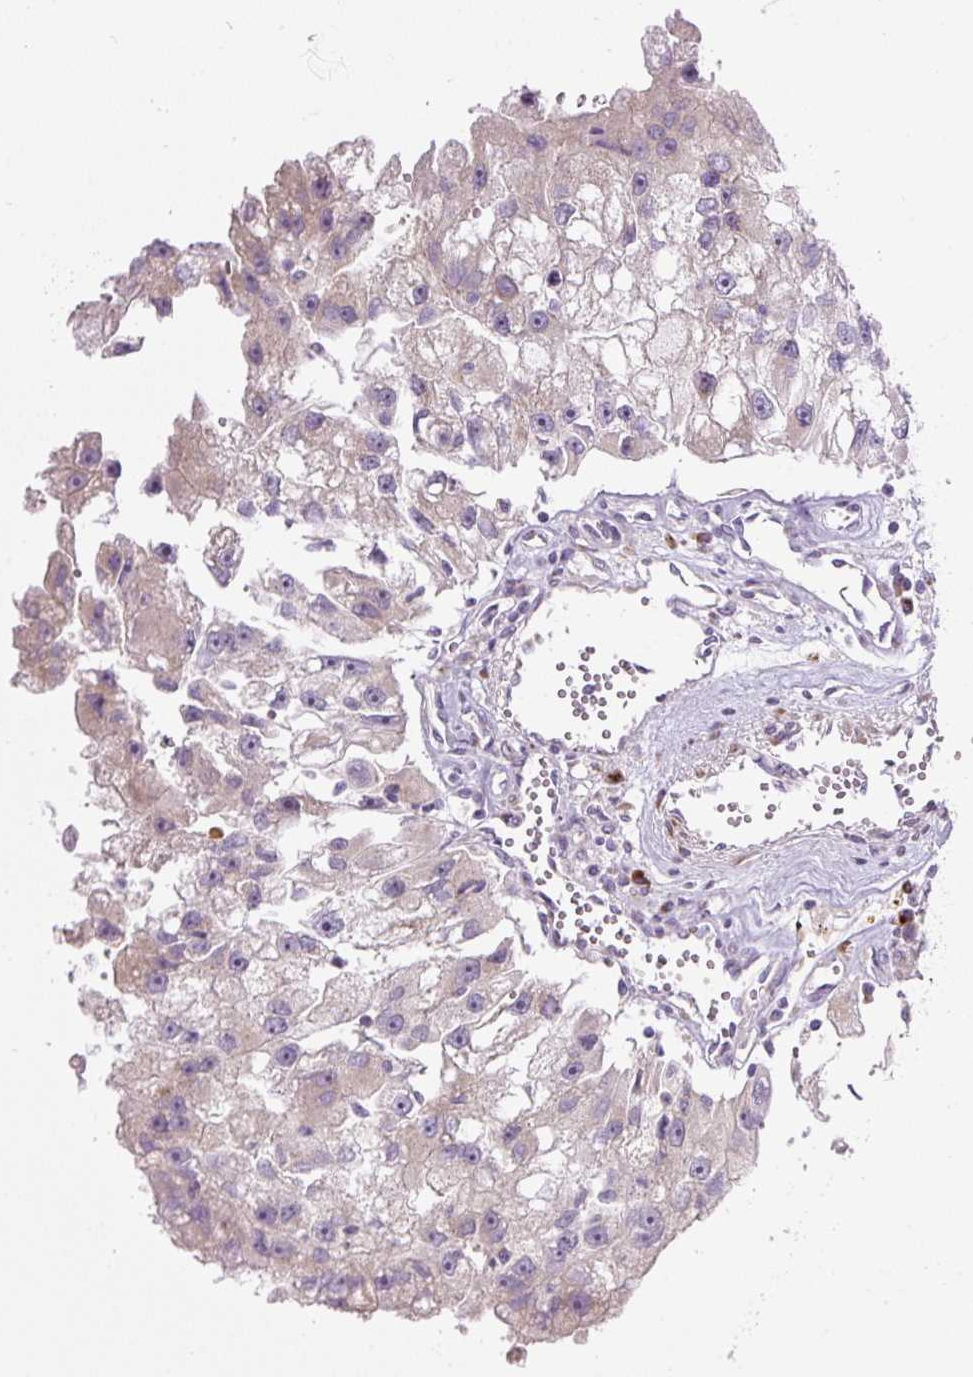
{"staining": {"intensity": "weak", "quantity": "<25%", "location": "cytoplasmic/membranous"}, "tissue": "renal cancer", "cell_type": "Tumor cells", "image_type": "cancer", "snomed": [{"axis": "morphology", "description": "Adenocarcinoma, NOS"}, {"axis": "topography", "description": "Kidney"}], "caption": "Immunohistochemistry histopathology image of human renal cancer stained for a protein (brown), which displays no expression in tumor cells.", "gene": "MLX", "patient": {"sex": "male", "age": 63}}